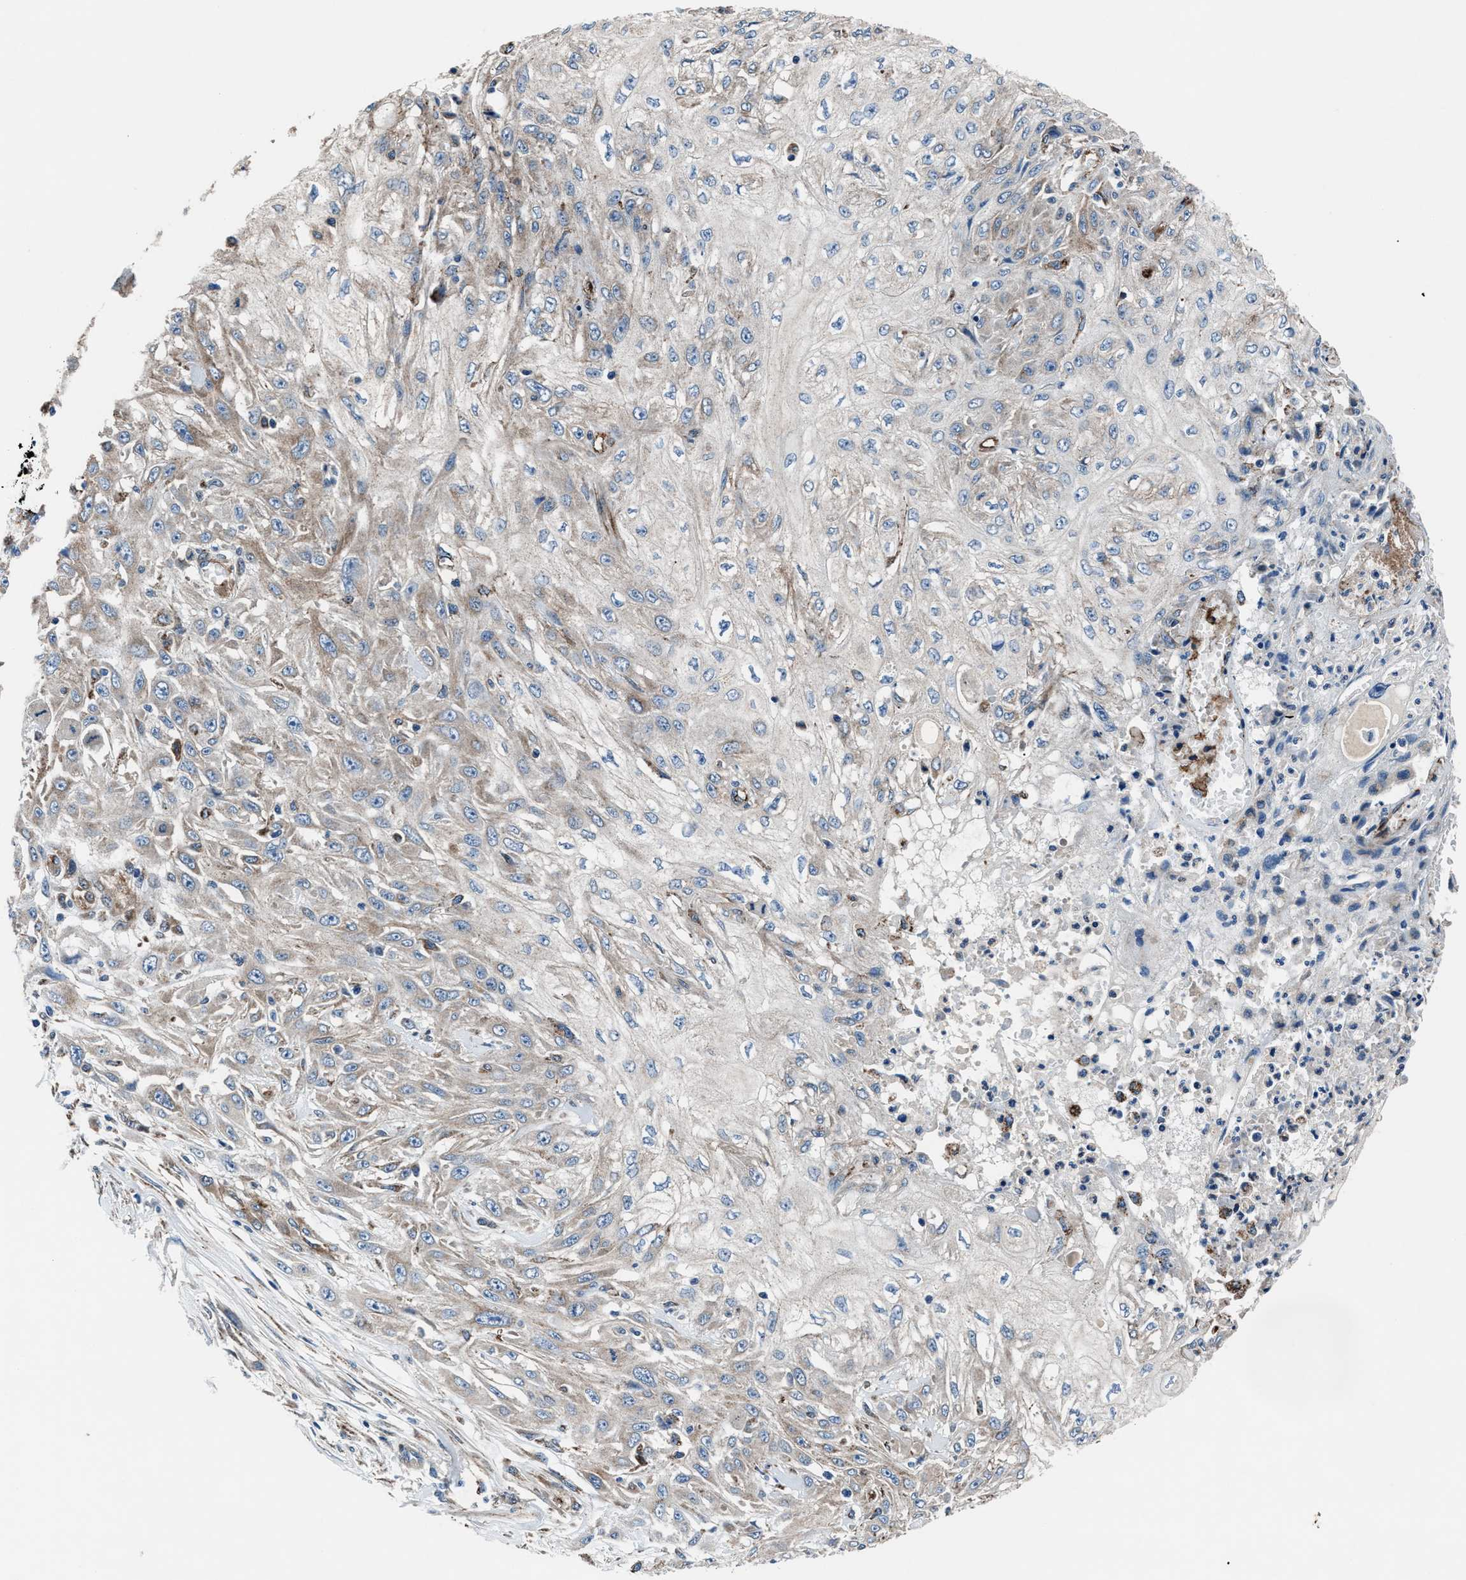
{"staining": {"intensity": "weak", "quantity": "<25%", "location": "cytoplasmic/membranous"}, "tissue": "skin cancer", "cell_type": "Tumor cells", "image_type": "cancer", "snomed": [{"axis": "morphology", "description": "Squamous cell carcinoma, NOS"}, {"axis": "morphology", "description": "Squamous cell carcinoma, metastatic, NOS"}, {"axis": "topography", "description": "Skin"}, {"axis": "topography", "description": "Lymph node"}], "caption": "Tumor cells show no significant positivity in squamous cell carcinoma (skin).", "gene": "PRTFDC1", "patient": {"sex": "male", "age": 75}}